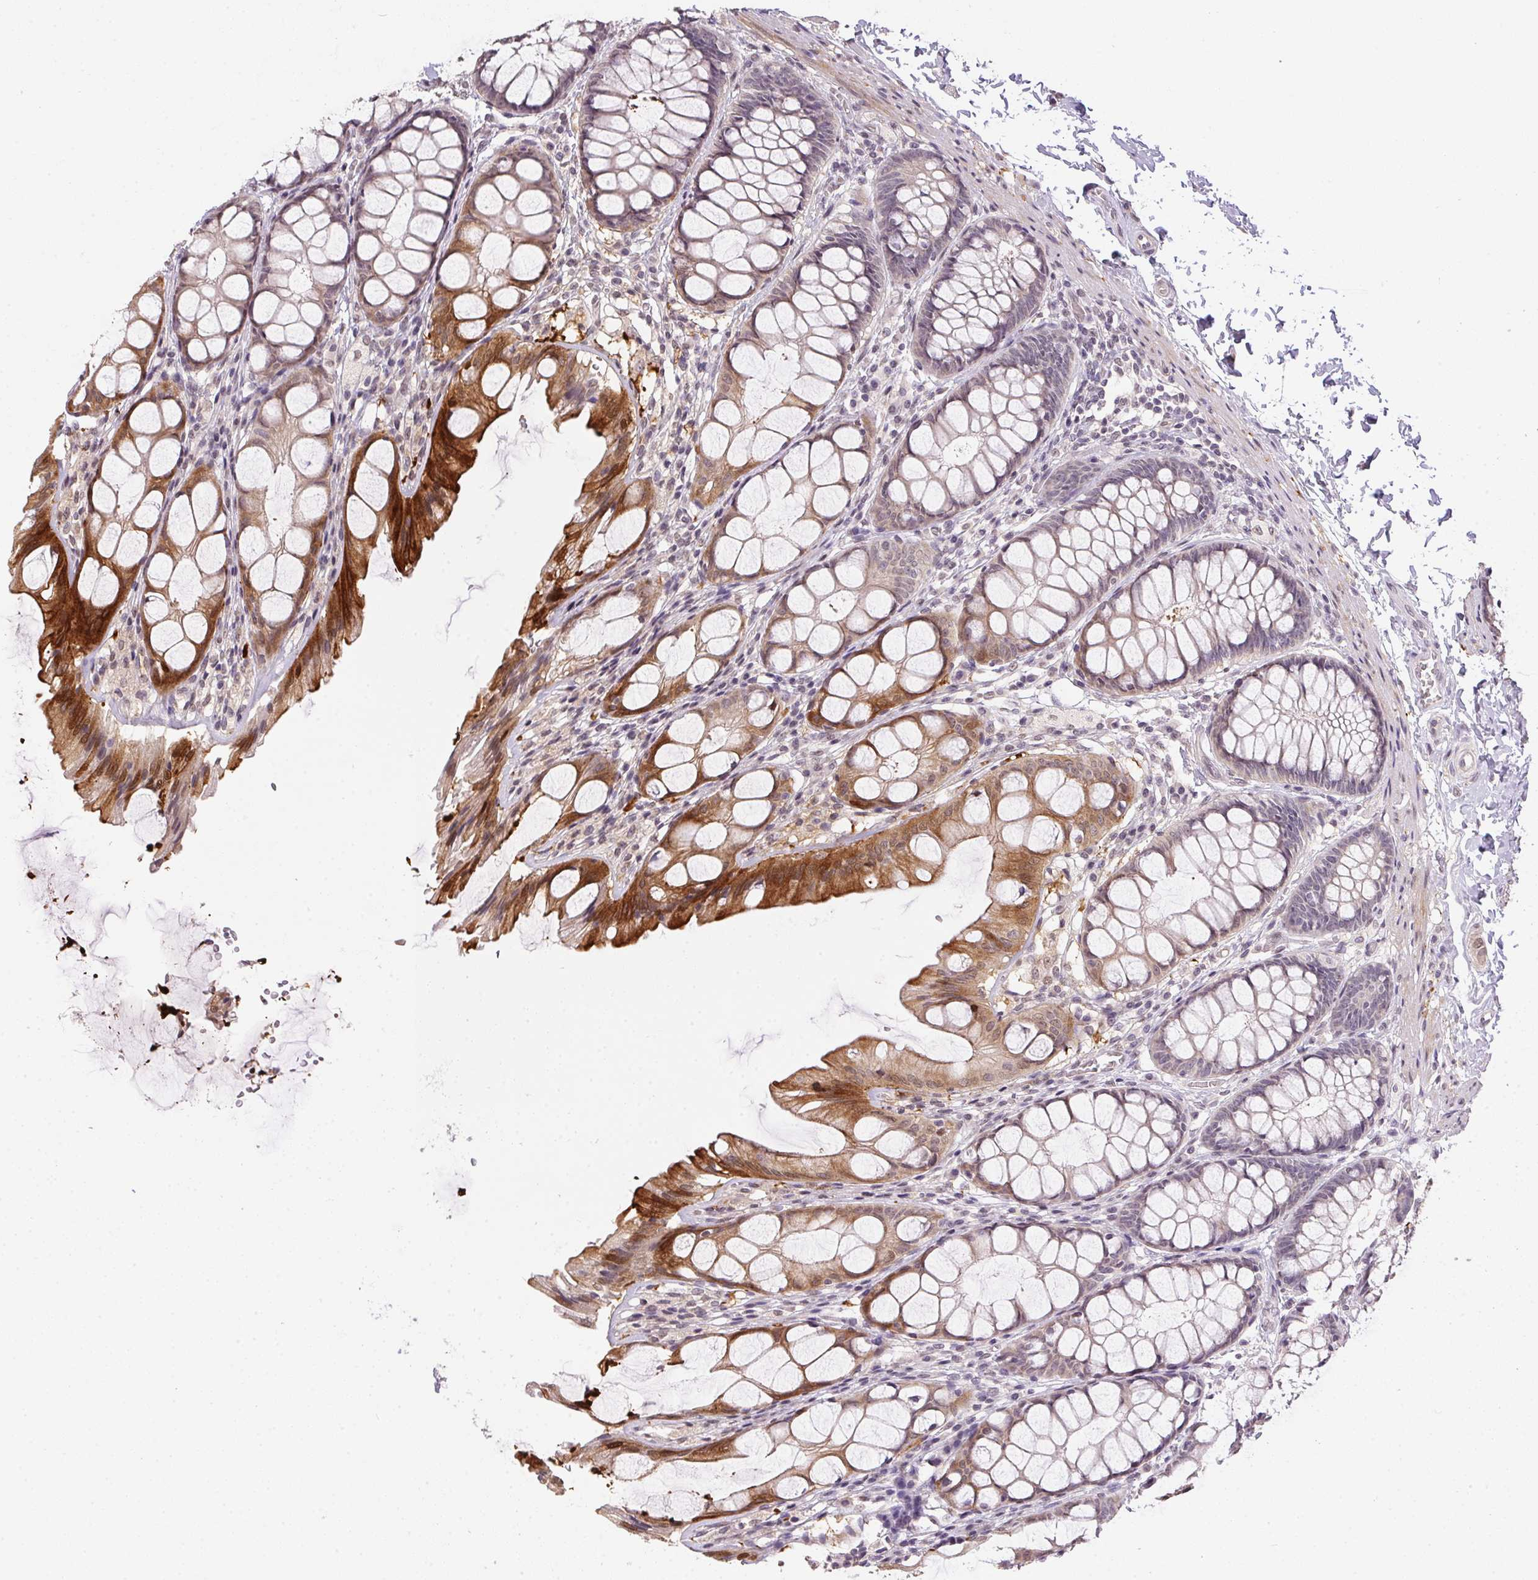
{"staining": {"intensity": "negative", "quantity": "none", "location": "none"}, "tissue": "colon", "cell_type": "Endothelial cells", "image_type": "normal", "snomed": [{"axis": "morphology", "description": "Normal tissue, NOS"}, {"axis": "topography", "description": "Colon"}], "caption": "Protein analysis of normal colon demonstrates no significant positivity in endothelial cells. Nuclei are stained in blue.", "gene": "PPP4R4", "patient": {"sex": "male", "age": 47}}